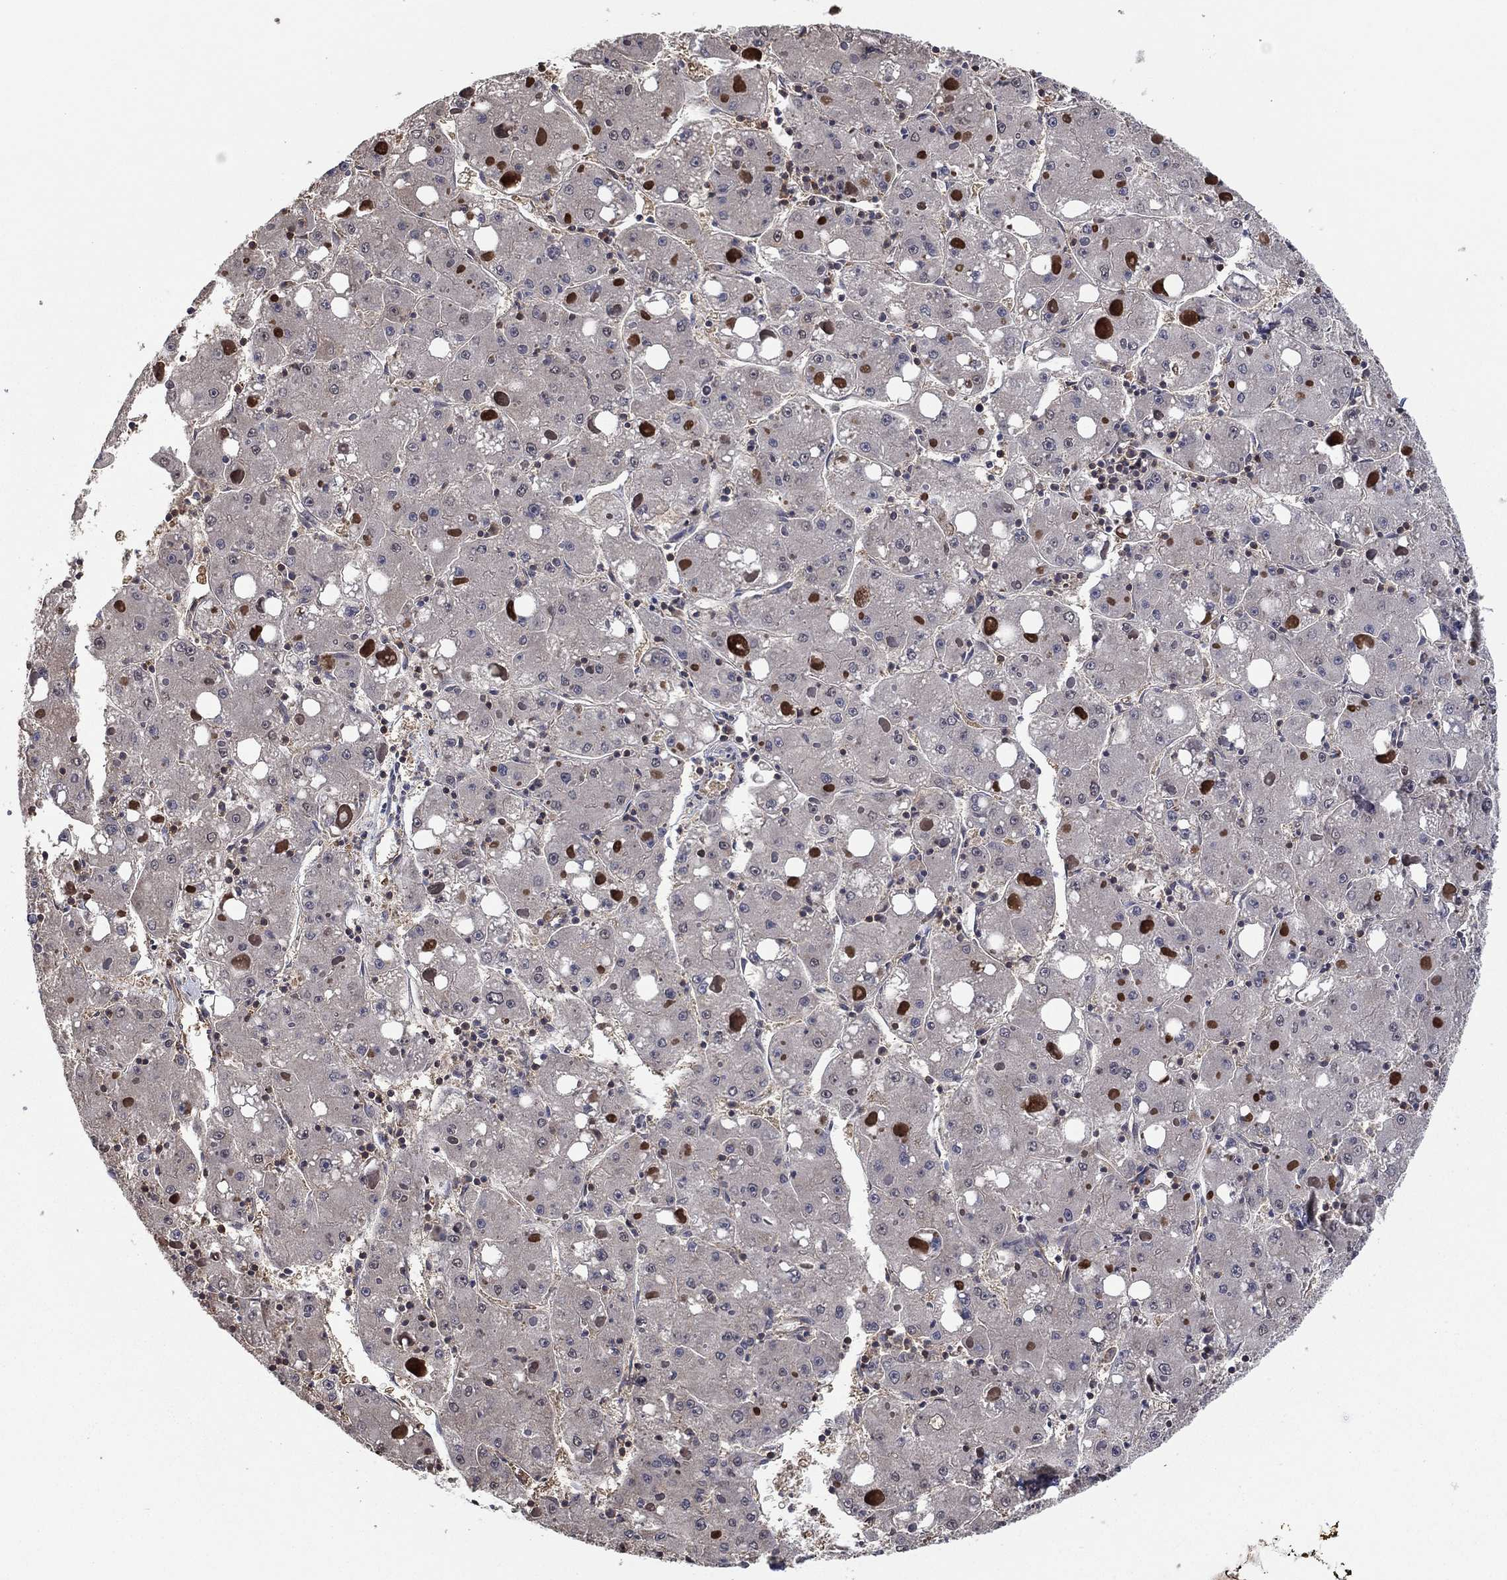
{"staining": {"intensity": "negative", "quantity": "none", "location": "none"}, "tissue": "liver cancer", "cell_type": "Tumor cells", "image_type": "cancer", "snomed": [{"axis": "morphology", "description": "Carcinoma, Hepatocellular, NOS"}, {"axis": "topography", "description": "Liver"}], "caption": "Image shows no significant protein expression in tumor cells of liver cancer.", "gene": "RNF114", "patient": {"sex": "male", "age": 73}}